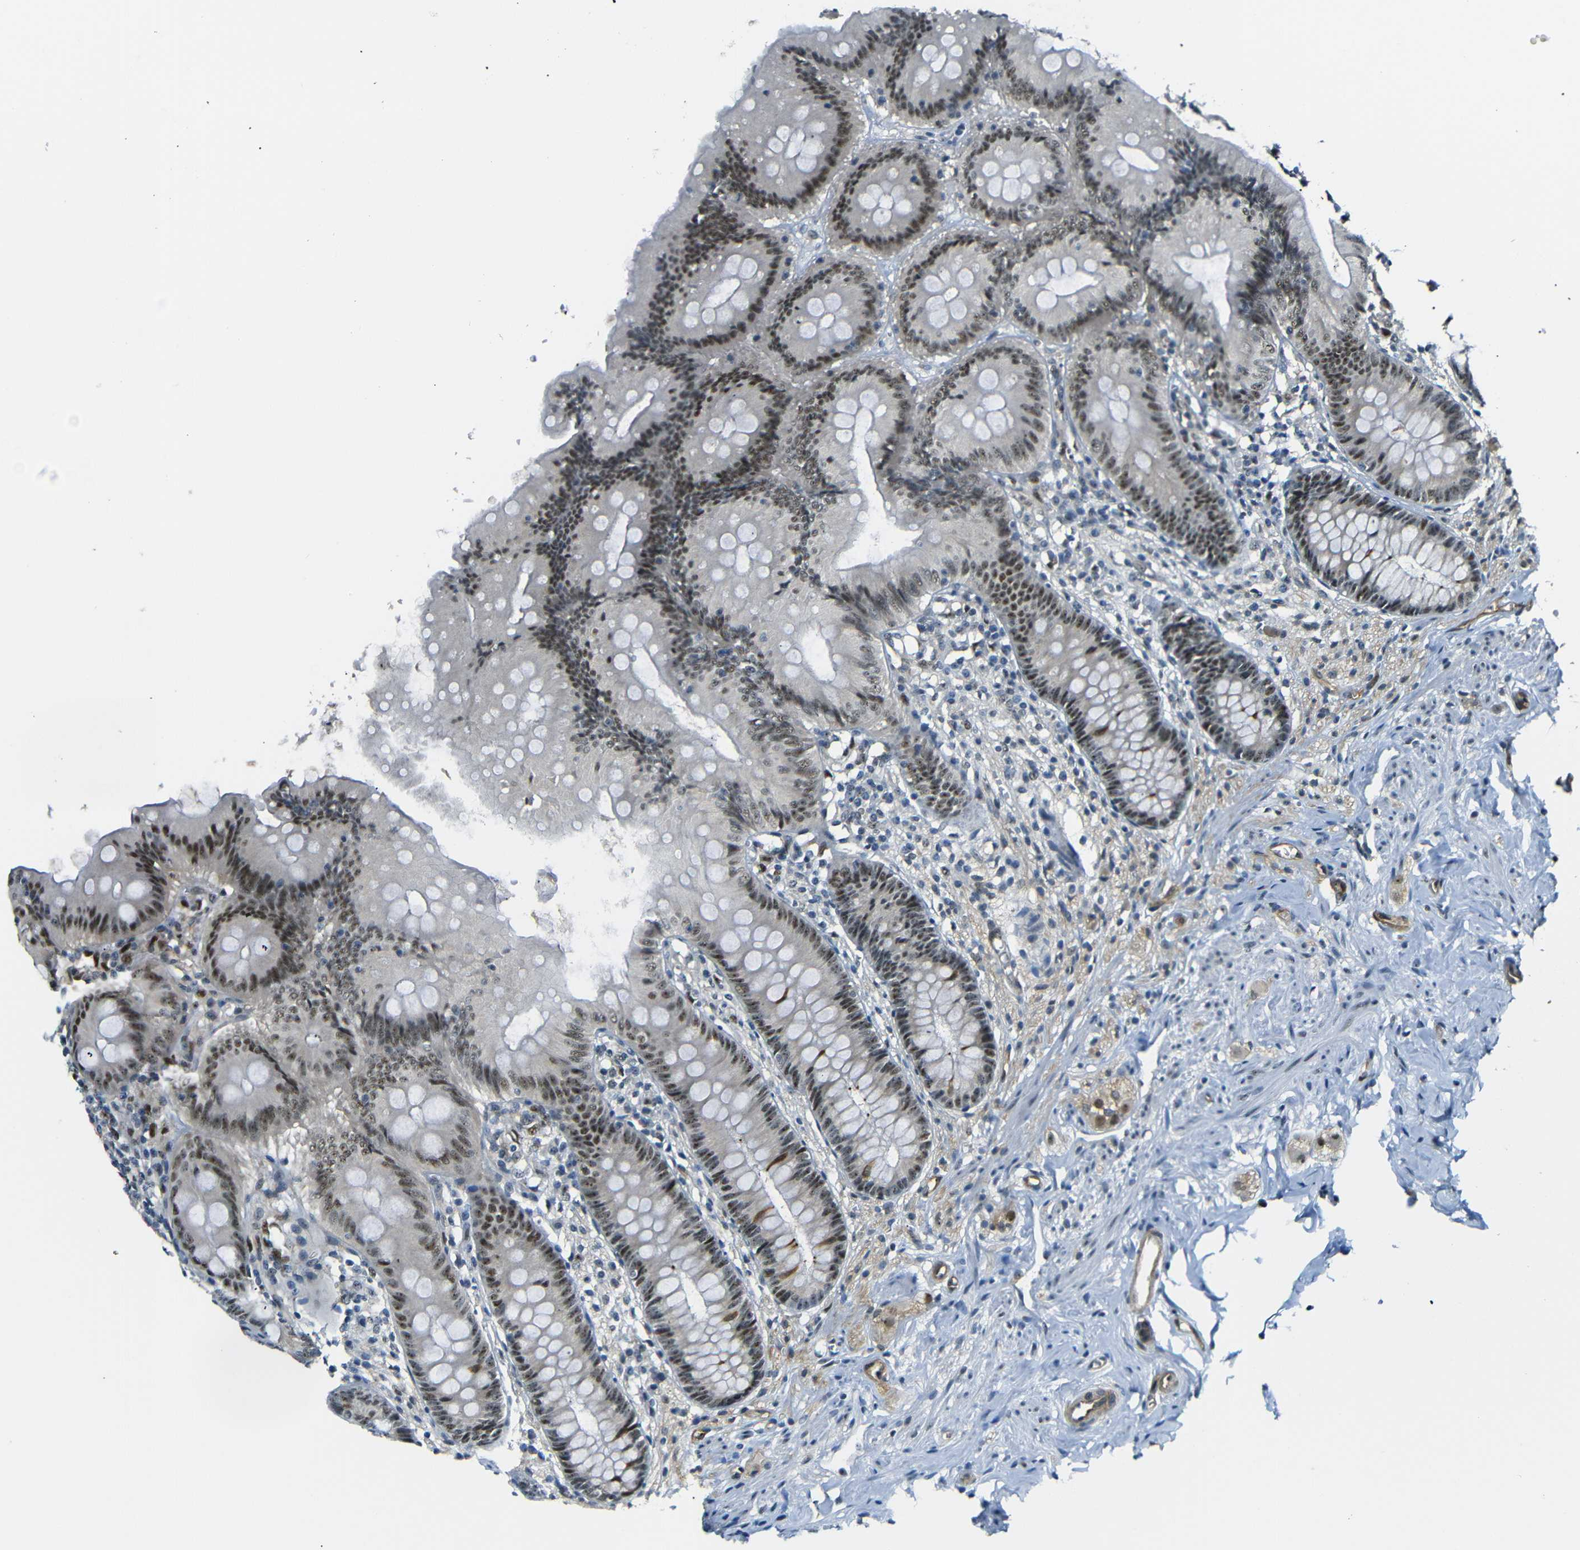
{"staining": {"intensity": "strong", "quantity": ">75%", "location": "nuclear"}, "tissue": "appendix", "cell_type": "Glandular cells", "image_type": "normal", "snomed": [{"axis": "morphology", "description": "Normal tissue, NOS"}, {"axis": "topography", "description": "Appendix"}], "caption": "A micrograph showing strong nuclear positivity in about >75% of glandular cells in normal appendix, as visualized by brown immunohistochemical staining.", "gene": "PARN", "patient": {"sex": "male", "age": 56}}